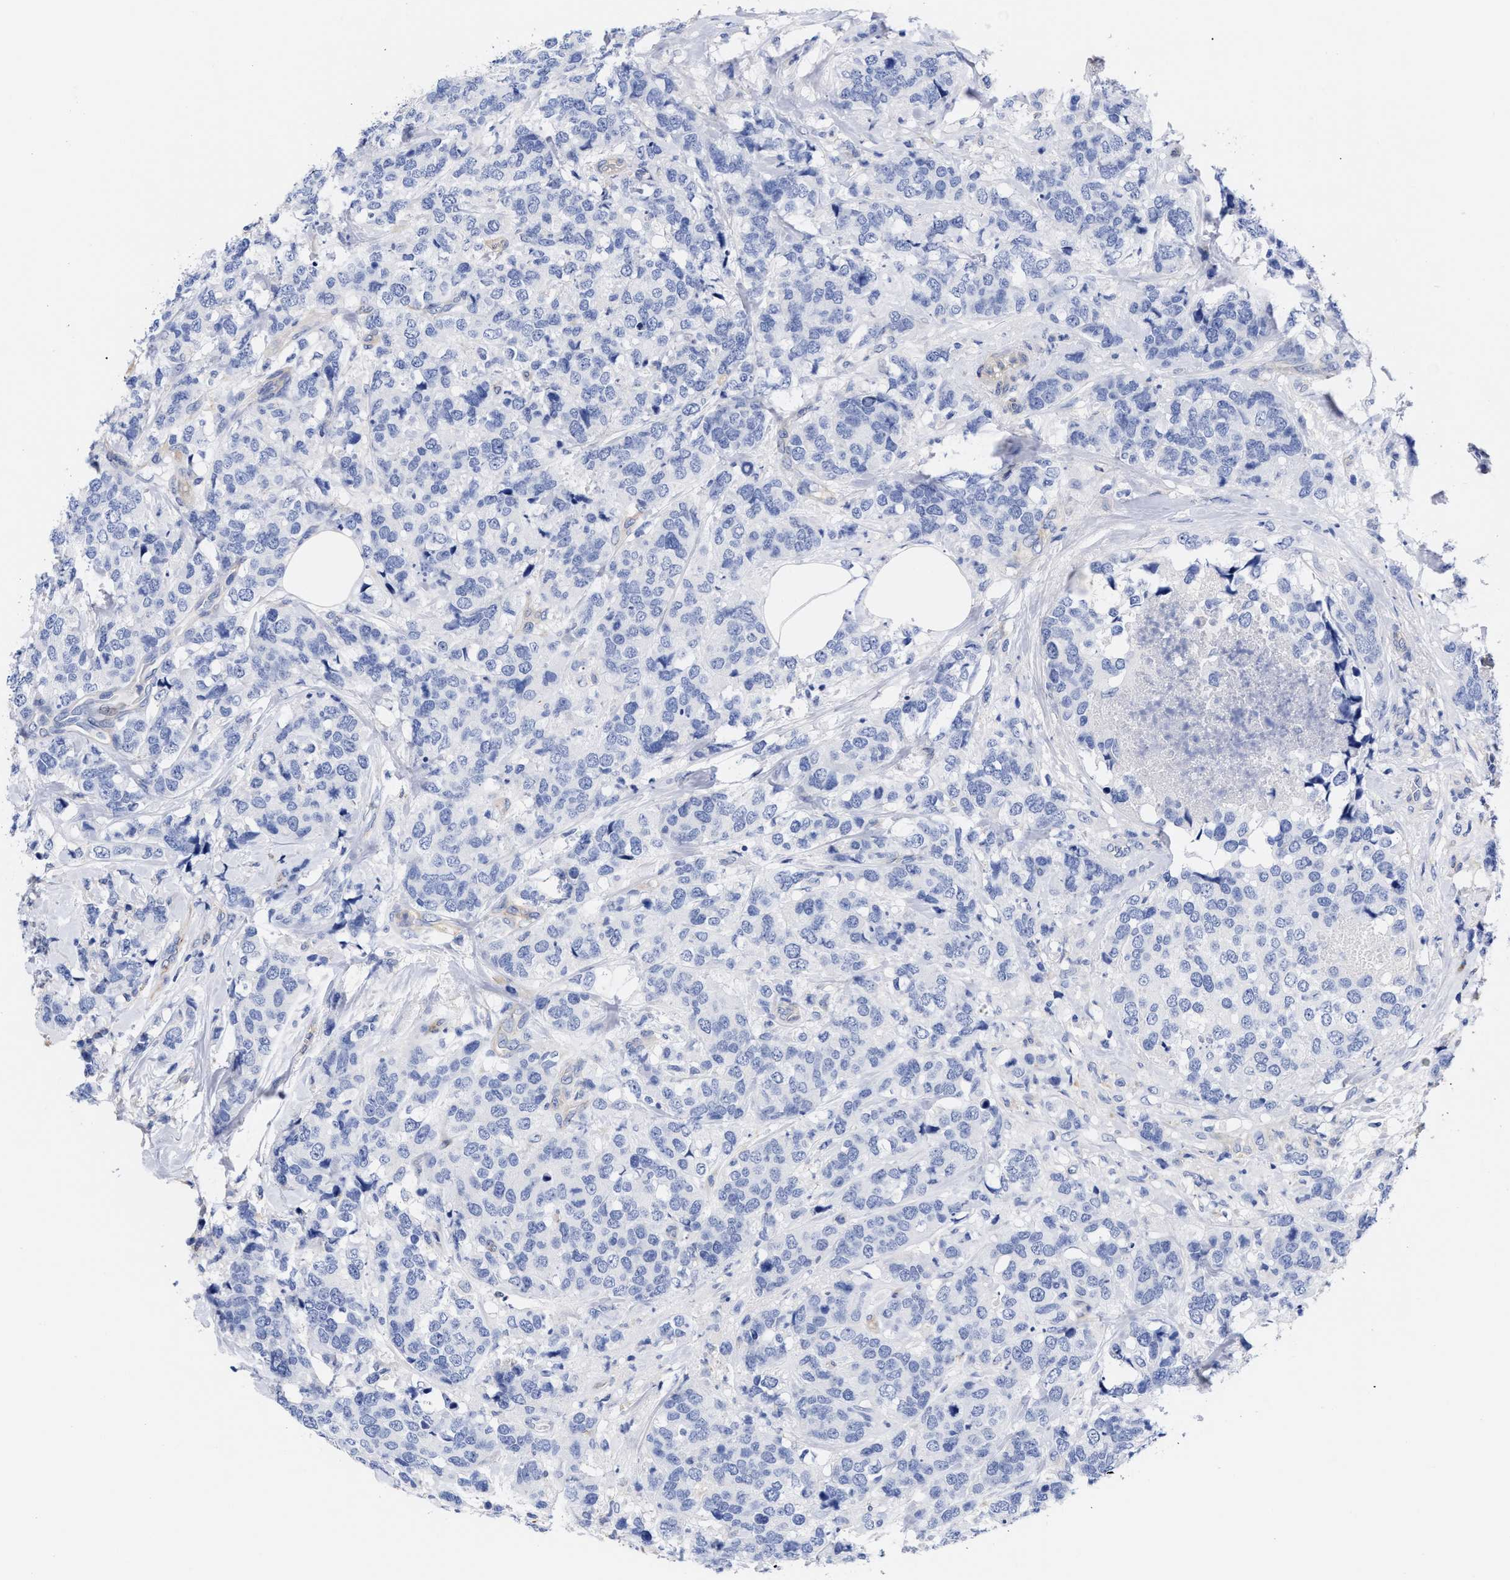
{"staining": {"intensity": "negative", "quantity": "none", "location": "none"}, "tissue": "breast cancer", "cell_type": "Tumor cells", "image_type": "cancer", "snomed": [{"axis": "morphology", "description": "Lobular carcinoma"}, {"axis": "topography", "description": "Breast"}], "caption": "Tumor cells show no significant protein positivity in breast cancer.", "gene": "IRAG2", "patient": {"sex": "female", "age": 59}}